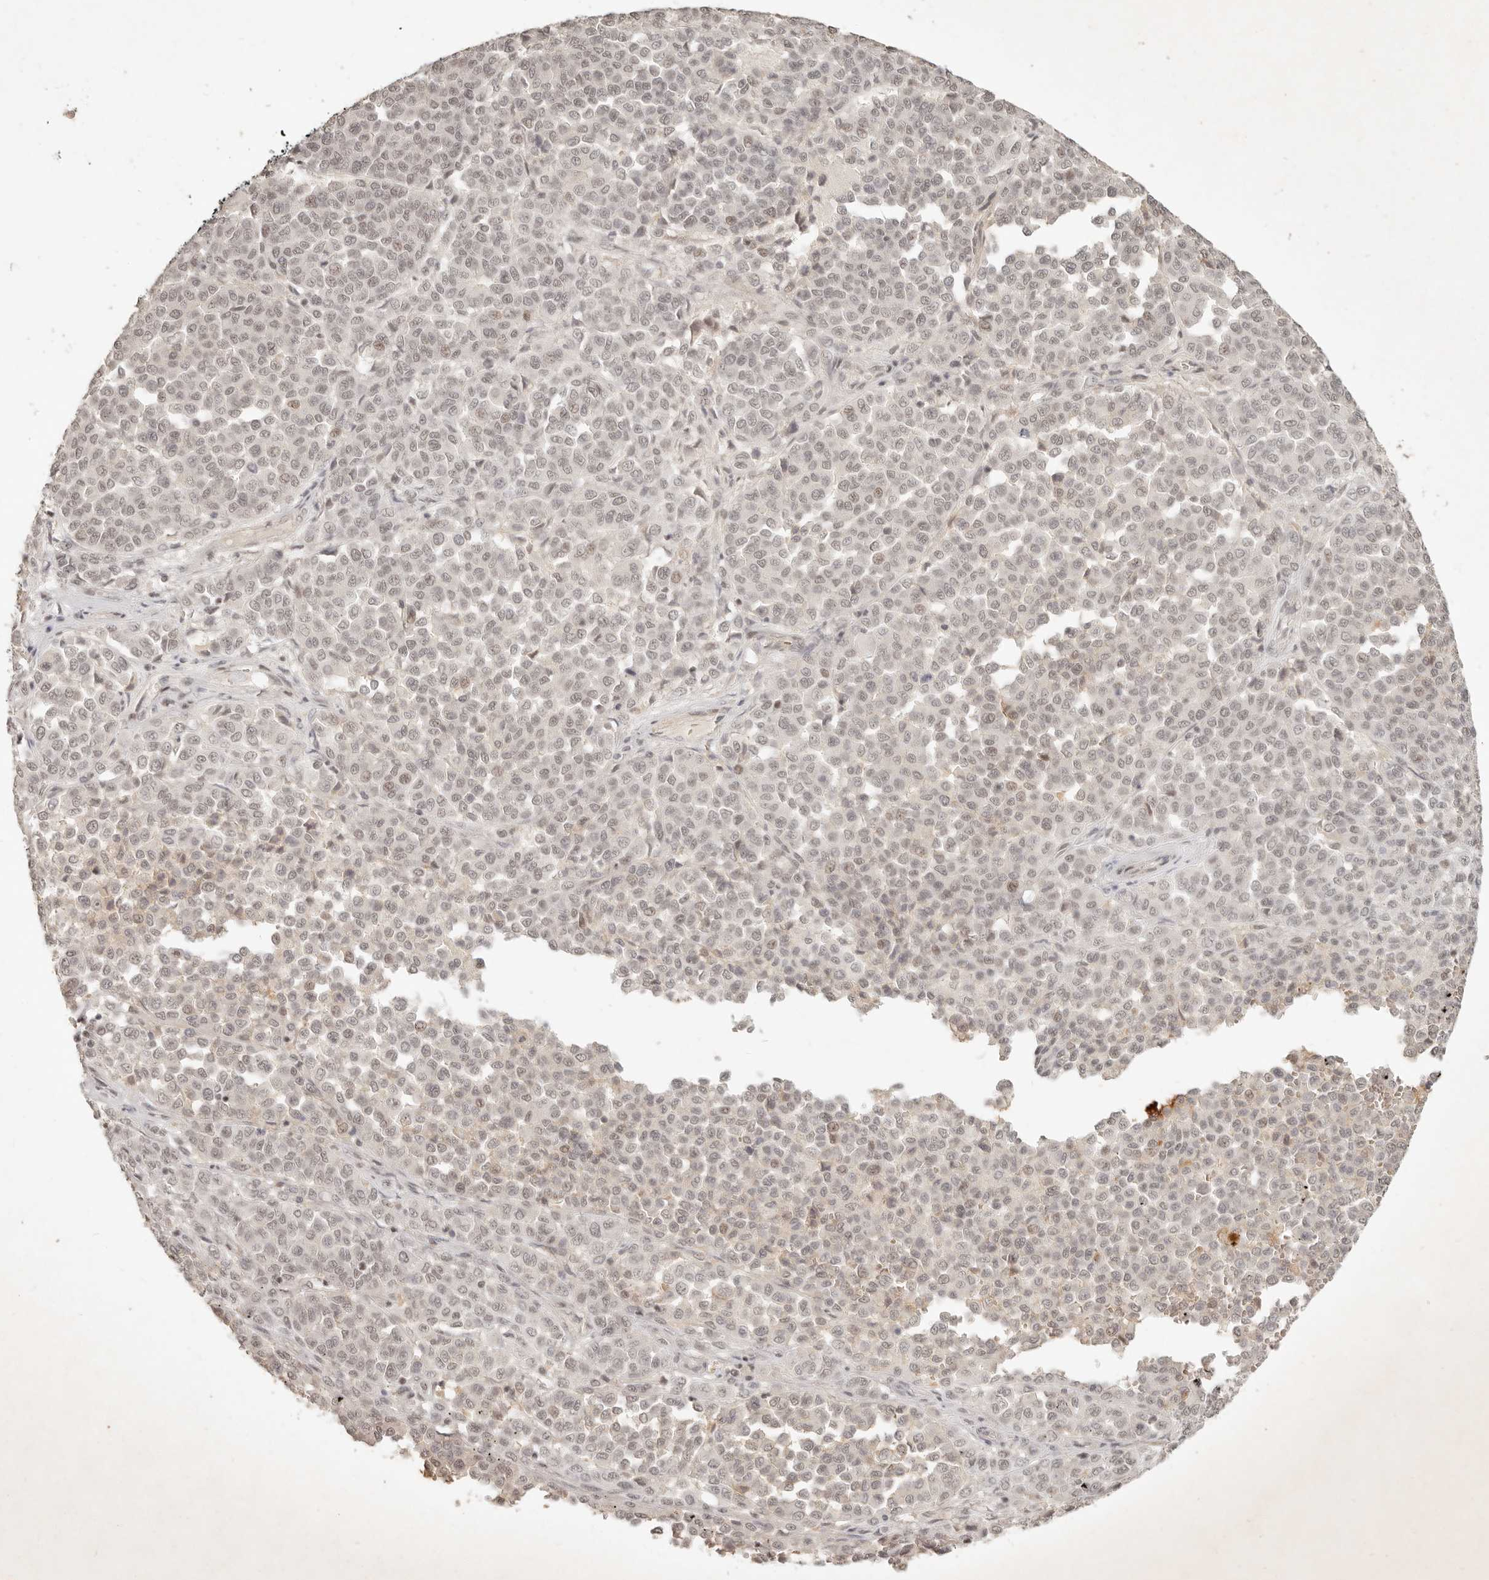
{"staining": {"intensity": "weak", "quantity": "25%-75%", "location": "nuclear"}, "tissue": "melanoma", "cell_type": "Tumor cells", "image_type": "cancer", "snomed": [{"axis": "morphology", "description": "Malignant melanoma, Metastatic site"}, {"axis": "topography", "description": "Pancreas"}], "caption": "A histopathology image of melanoma stained for a protein exhibits weak nuclear brown staining in tumor cells.", "gene": "GABPA", "patient": {"sex": "female", "age": 30}}